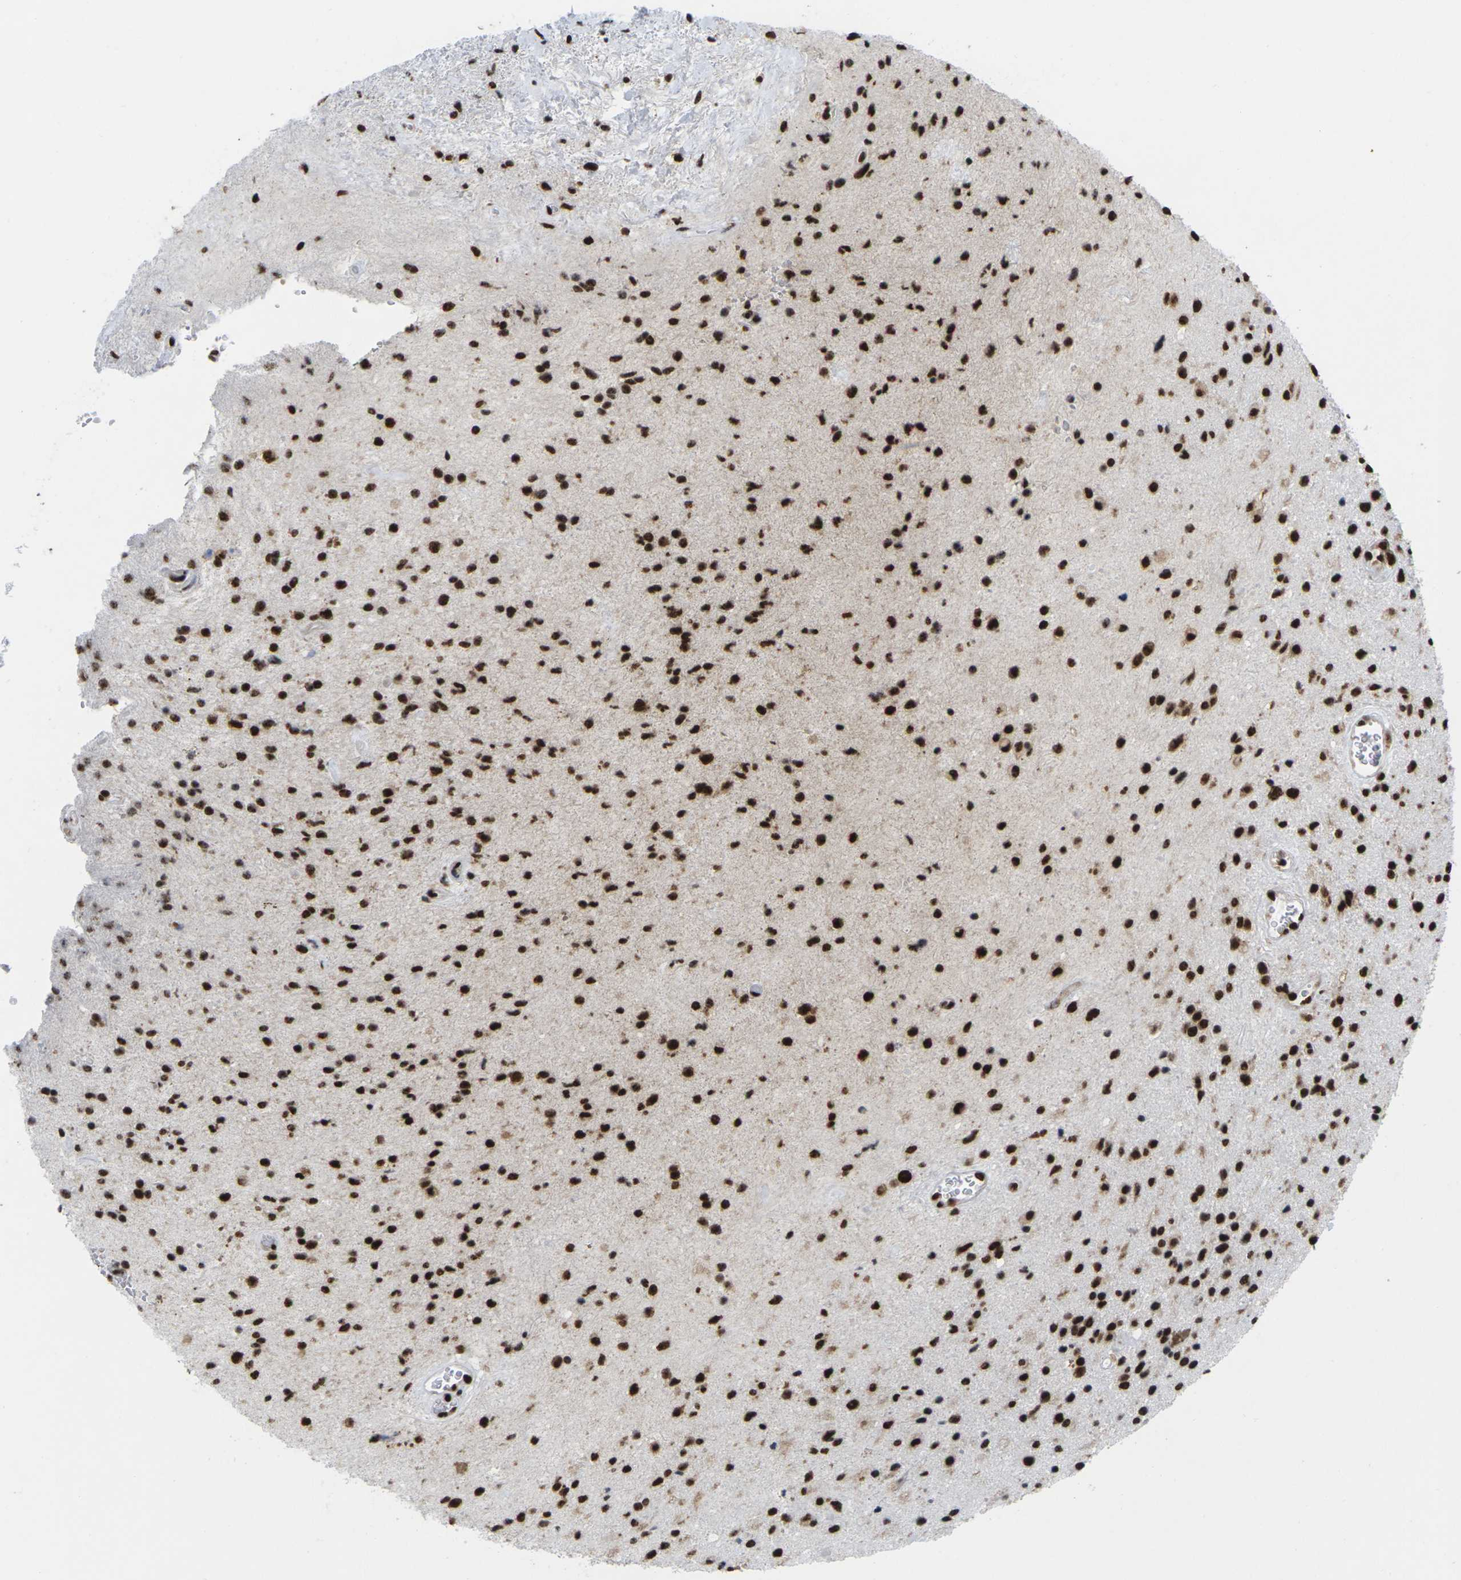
{"staining": {"intensity": "strong", "quantity": ">75%", "location": "nuclear"}, "tissue": "glioma", "cell_type": "Tumor cells", "image_type": "cancer", "snomed": [{"axis": "morphology", "description": "Glioma, malignant, High grade"}, {"axis": "topography", "description": "Brain"}], "caption": "Protein expression analysis of glioma exhibits strong nuclear positivity in about >75% of tumor cells. (Stains: DAB (3,3'-diaminobenzidine) in brown, nuclei in blue, Microscopy: brightfield microscopy at high magnification).", "gene": "MAGOH", "patient": {"sex": "male", "age": 33}}